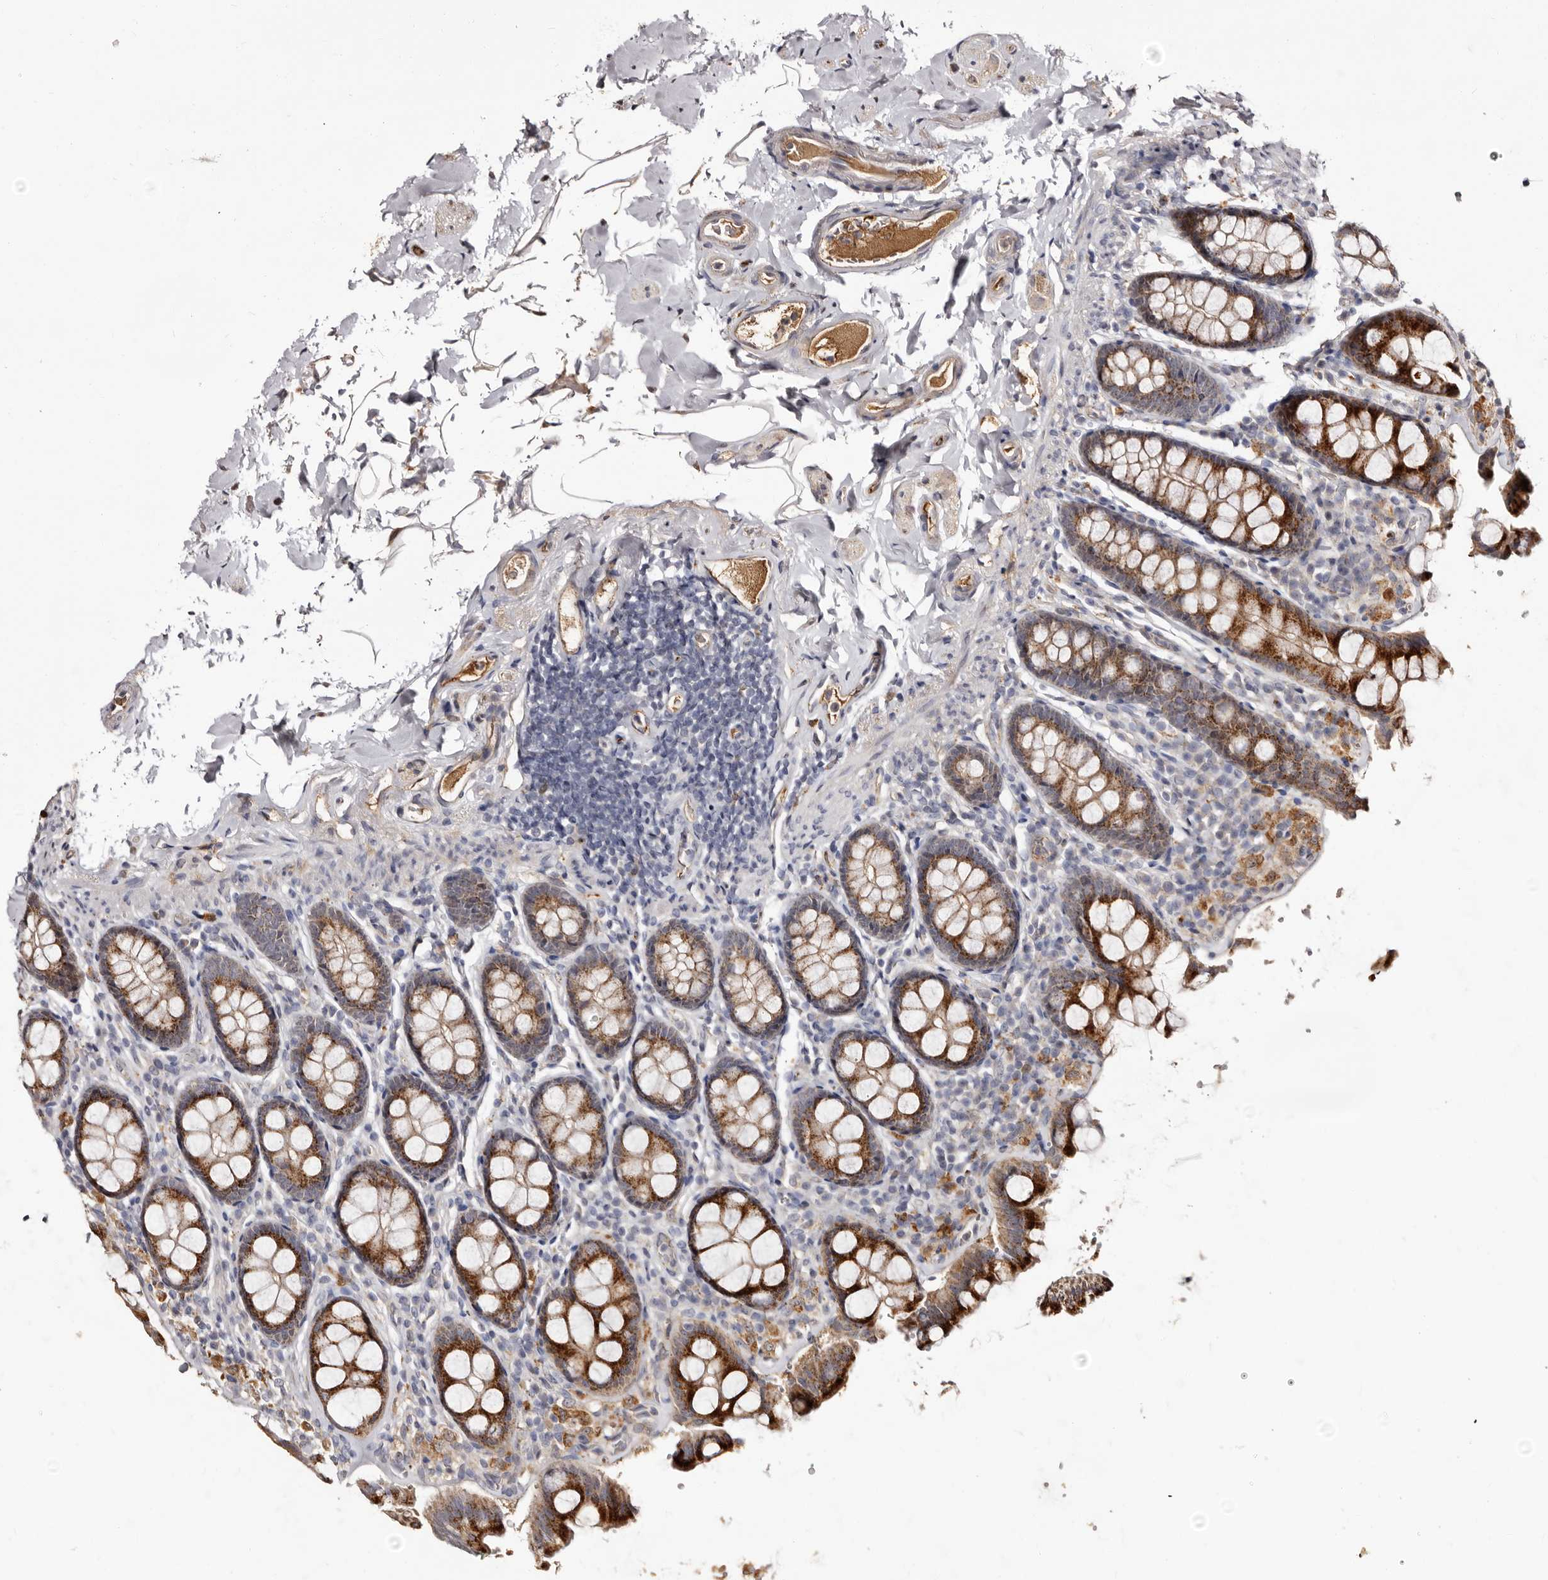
{"staining": {"intensity": "negative", "quantity": "none", "location": "none"}, "tissue": "colon", "cell_type": "Endothelial cells", "image_type": "normal", "snomed": [{"axis": "morphology", "description": "Normal tissue, NOS"}, {"axis": "topography", "description": "Colon"}, {"axis": "topography", "description": "Peripheral nerve tissue"}], "caption": "IHC image of unremarkable colon stained for a protein (brown), which displays no expression in endothelial cells. (DAB IHC visualized using brightfield microscopy, high magnification).", "gene": "PTAFR", "patient": {"sex": "female", "age": 61}}